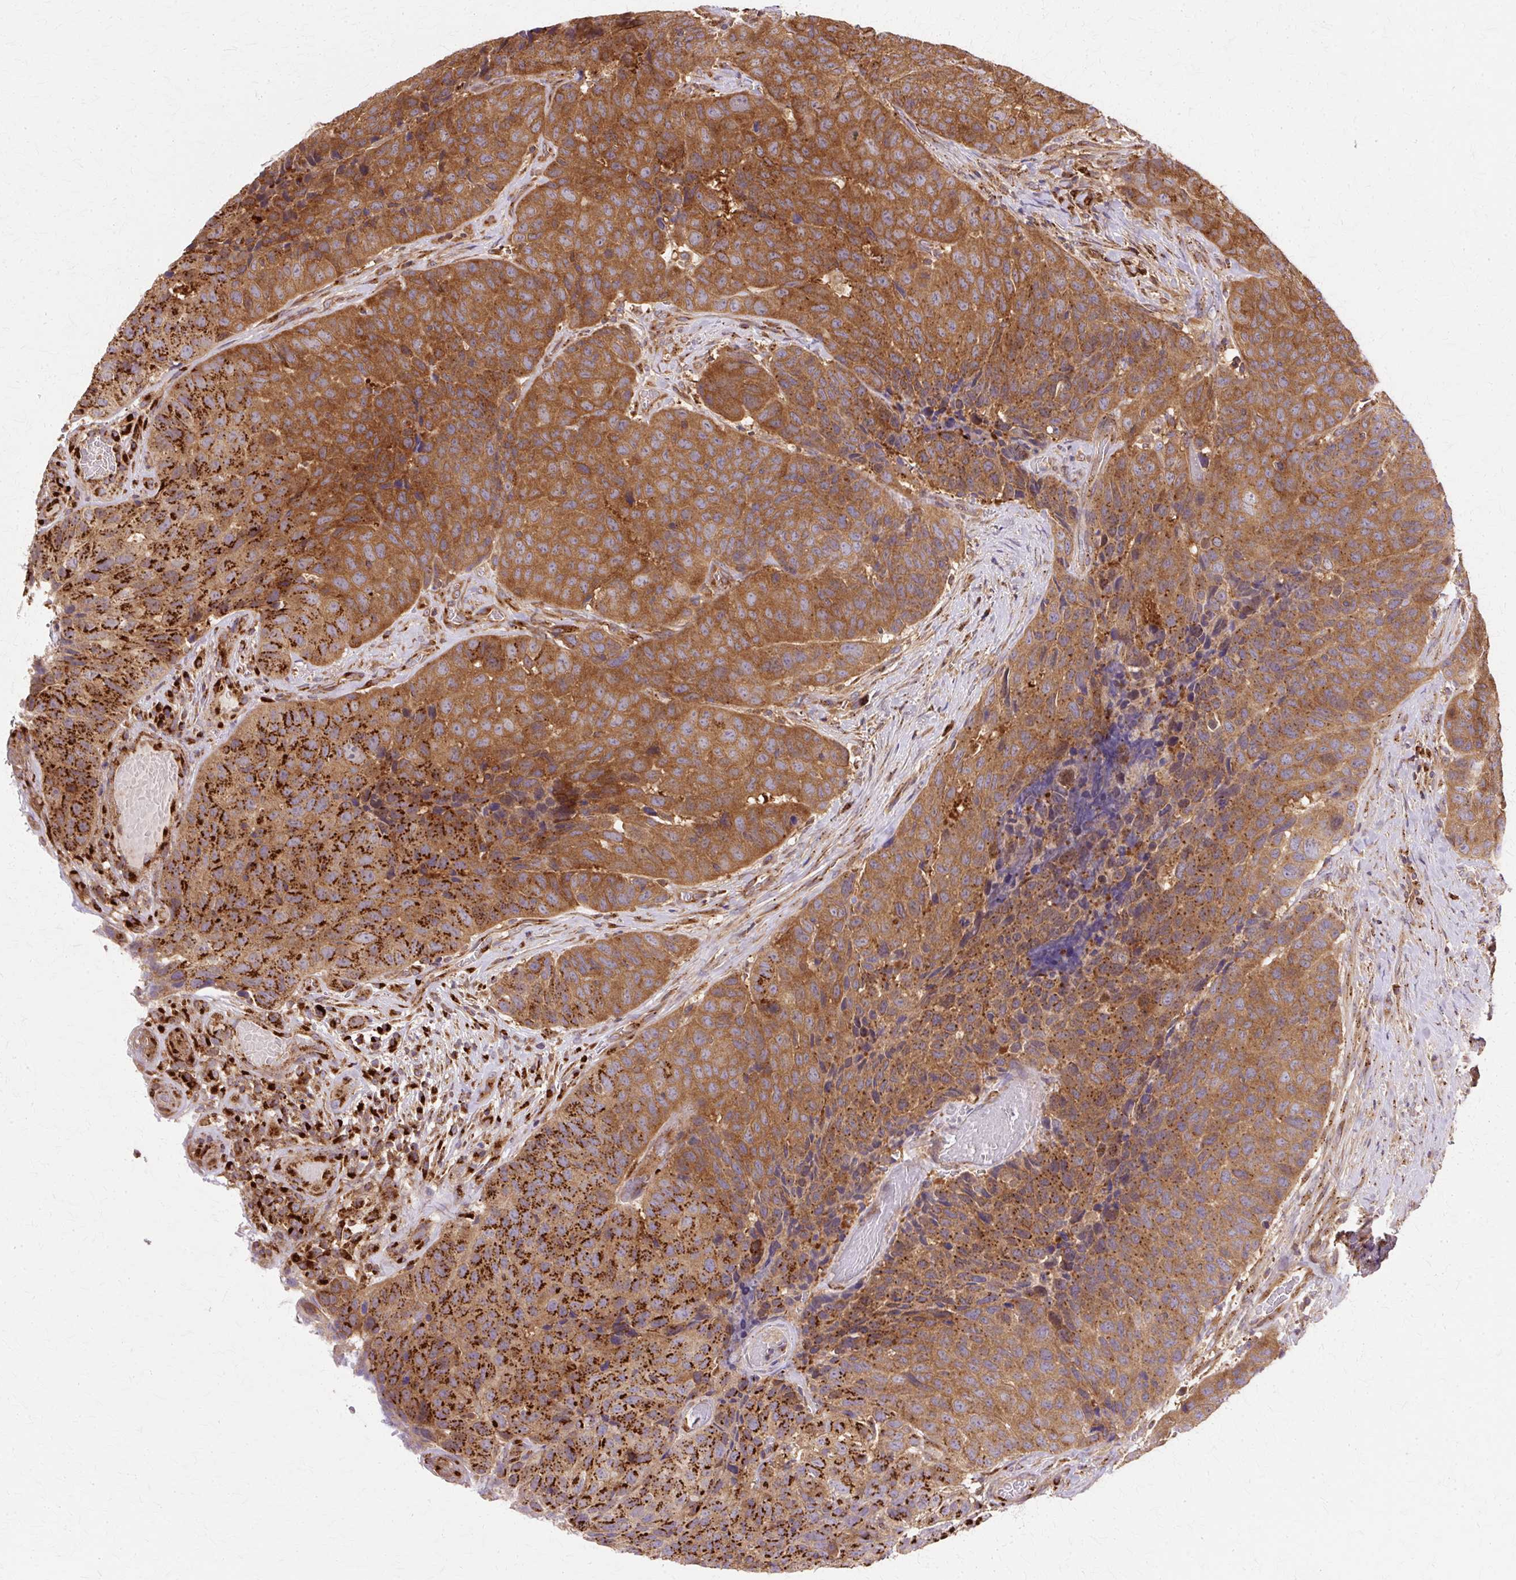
{"staining": {"intensity": "strong", "quantity": ">75%", "location": "cytoplasmic/membranous"}, "tissue": "head and neck cancer", "cell_type": "Tumor cells", "image_type": "cancer", "snomed": [{"axis": "morphology", "description": "Squamous cell carcinoma, NOS"}, {"axis": "topography", "description": "Head-Neck"}], "caption": "Approximately >75% of tumor cells in squamous cell carcinoma (head and neck) exhibit strong cytoplasmic/membranous protein expression as visualized by brown immunohistochemical staining.", "gene": "COPB1", "patient": {"sex": "male", "age": 66}}